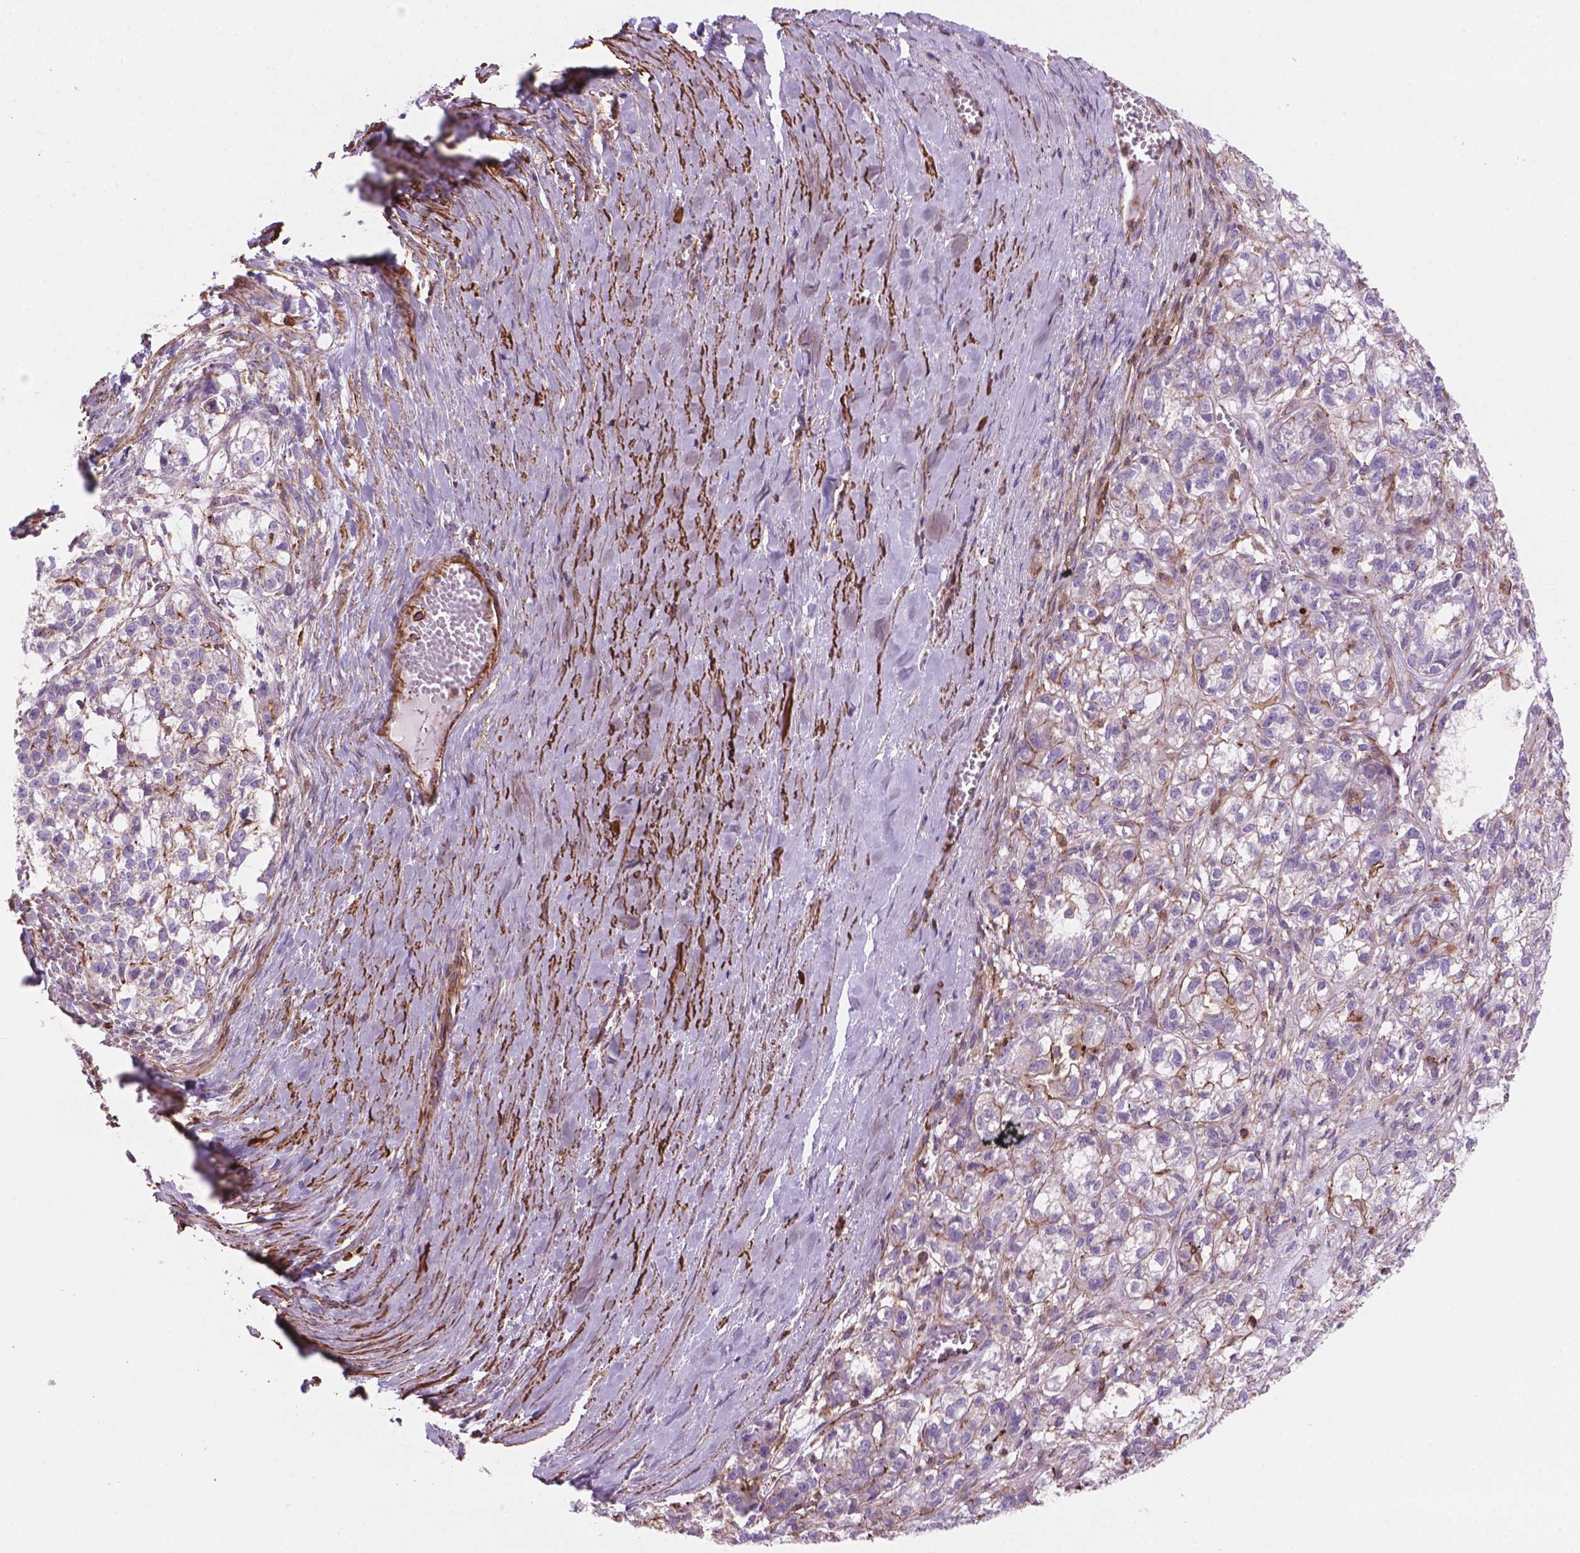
{"staining": {"intensity": "negative", "quantity": "none", "location": "none"}, "tissue": "ovarian cancer", "cell_type": "Tumor cells", "image_type": "cancer", "snomed": [{"axis": "morphology", "description": "Carcinoma, endometroid"}, {"axis": "topography", "description": "Ovary"}], "caption": "The image exhibits no significant expression in tumor cells of ovarian endometroid carcinoma.", "gene": "PATJ", "patient": {"sex": "female", "age": 64}}